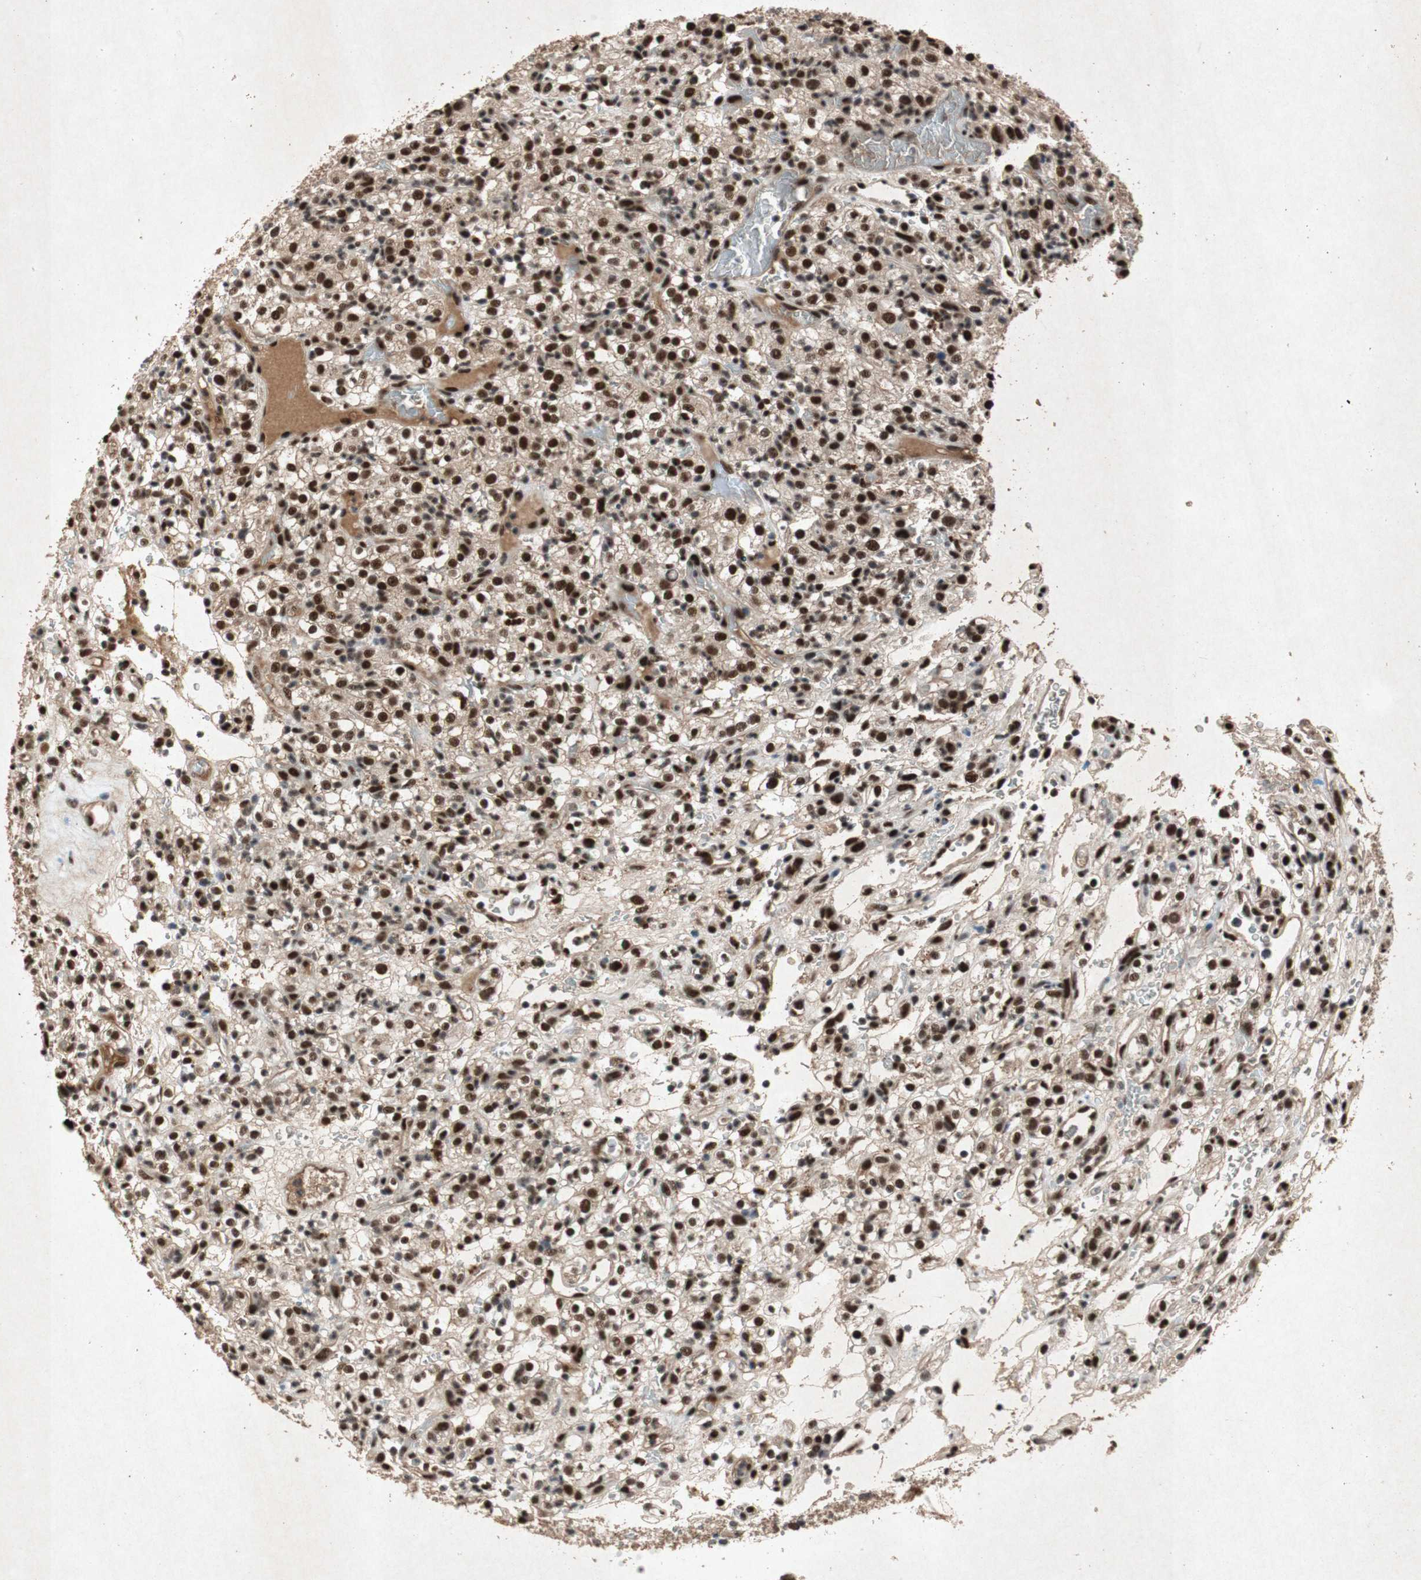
{"staining": {"intensity": "strong", "quantity": ">75%", "location": "cytoplasmic/membranous,nuclear"}, "tissue": "renal cancer", "cell_type": "Tumor cells", "image_type": "cancer", "snomed": [{"axis": "morphology", "description": "Normal tissue, NOS"}, {"axis": "morphology", "description": "Adenocarcinoma, NOS"}, {"axis": "topography", "description": "Kidney"}], "caption": "This is a histology image of immunohistochemistry (IHC) staining of renal cancer (adenocarcinoma), which shows strong expression in the cytoplasmic/membranous and nuclear of tumor cells.", "gene": "PML", "patient": {"sex": "female", "age": 72}}